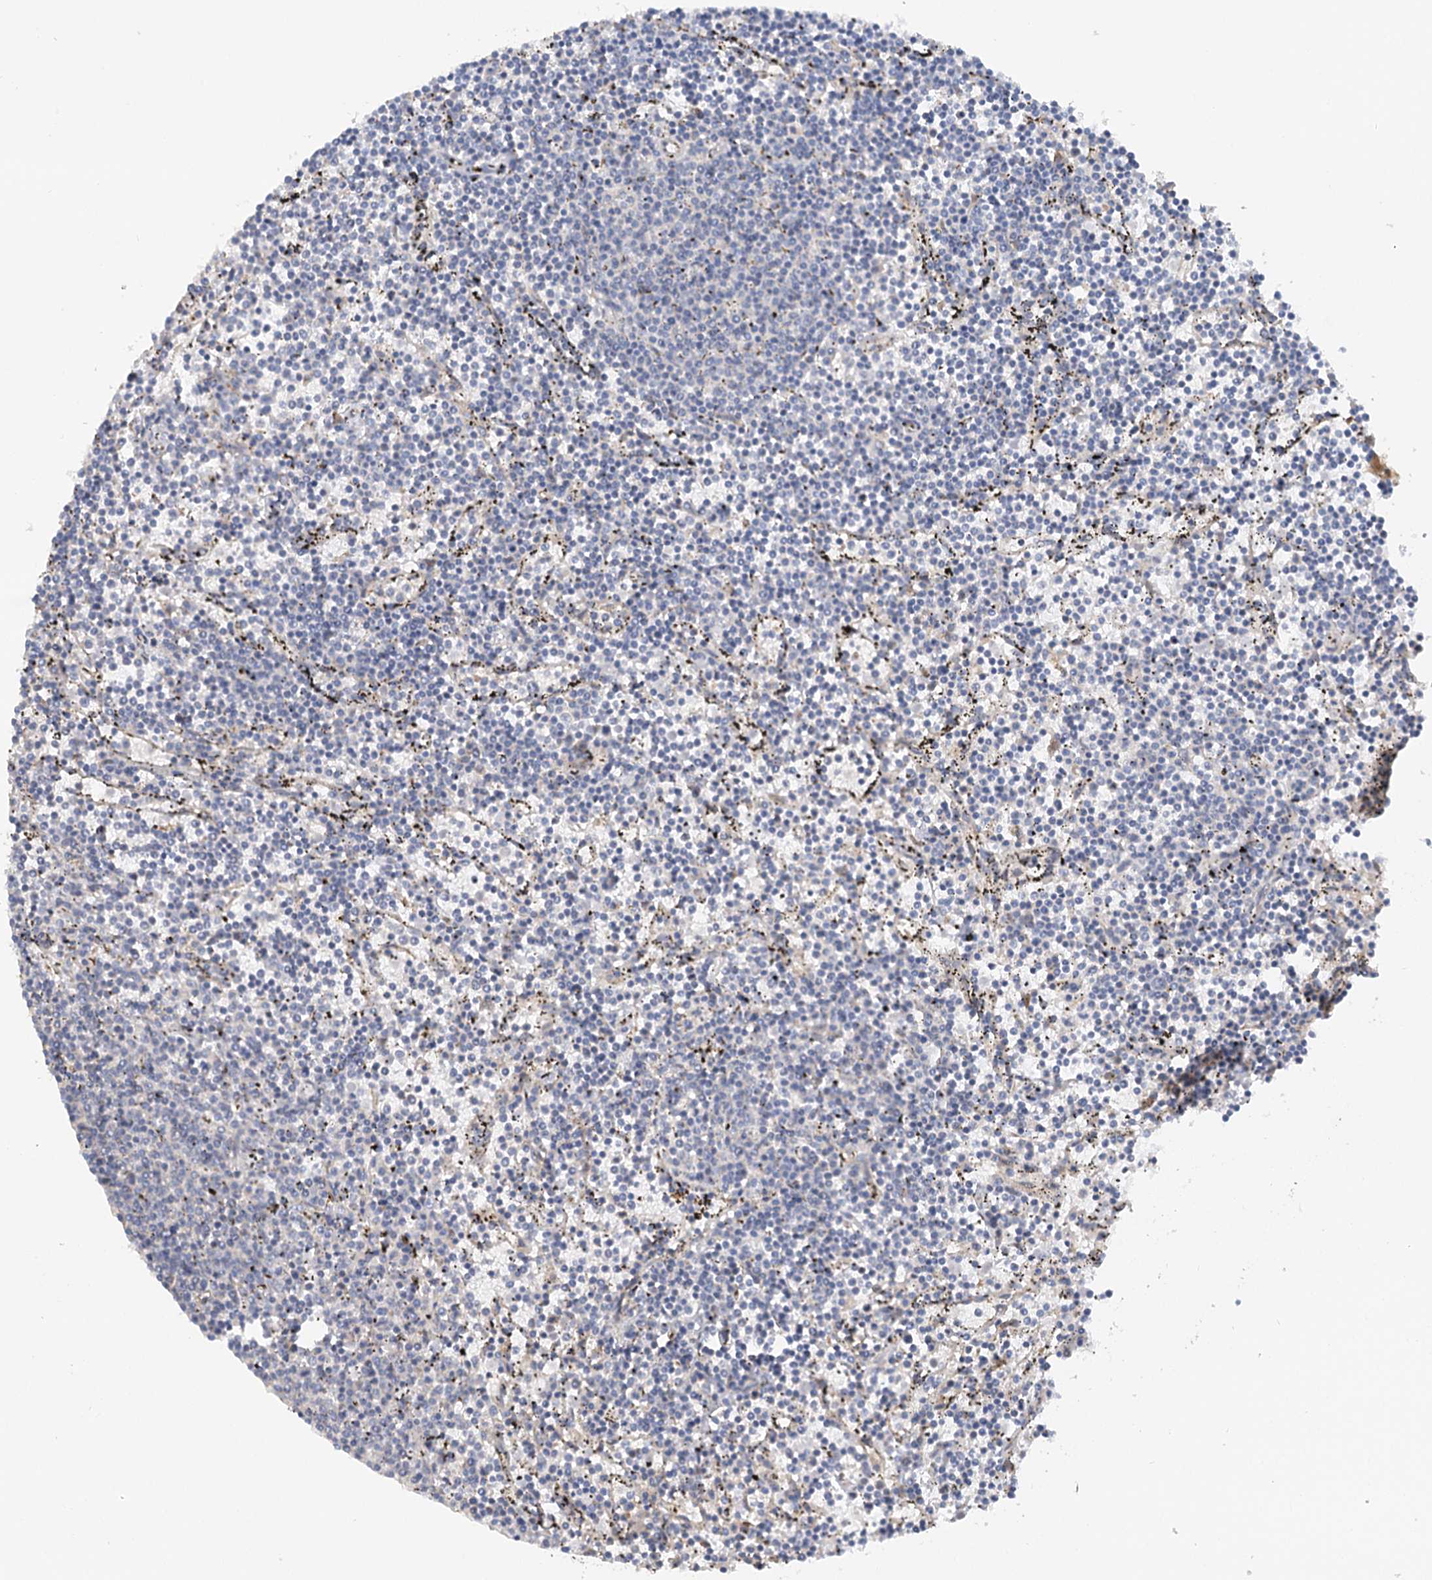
{"staining": {"intensity": "negative", "quantity": "none", "location": "none"}, "tissue": "lymphoma", "cell_type": "Tumor cells", "image_type": "cancer", "snomed": [{"axis": "morphology", "description": "Malignant lymphoma, non-Hodgkin's type, Low grade"}, {"axis": "topography", "description": "Spleen"}], "caption": "Low-grade malignant lymphoma, non-Hodgkin's type was stained to show a protein in brown. There is no significant expression in tumor cells. Nuclei are stained in blue.", "gene": "NELL2", "patient": {"sex": "female", "age": 50}}